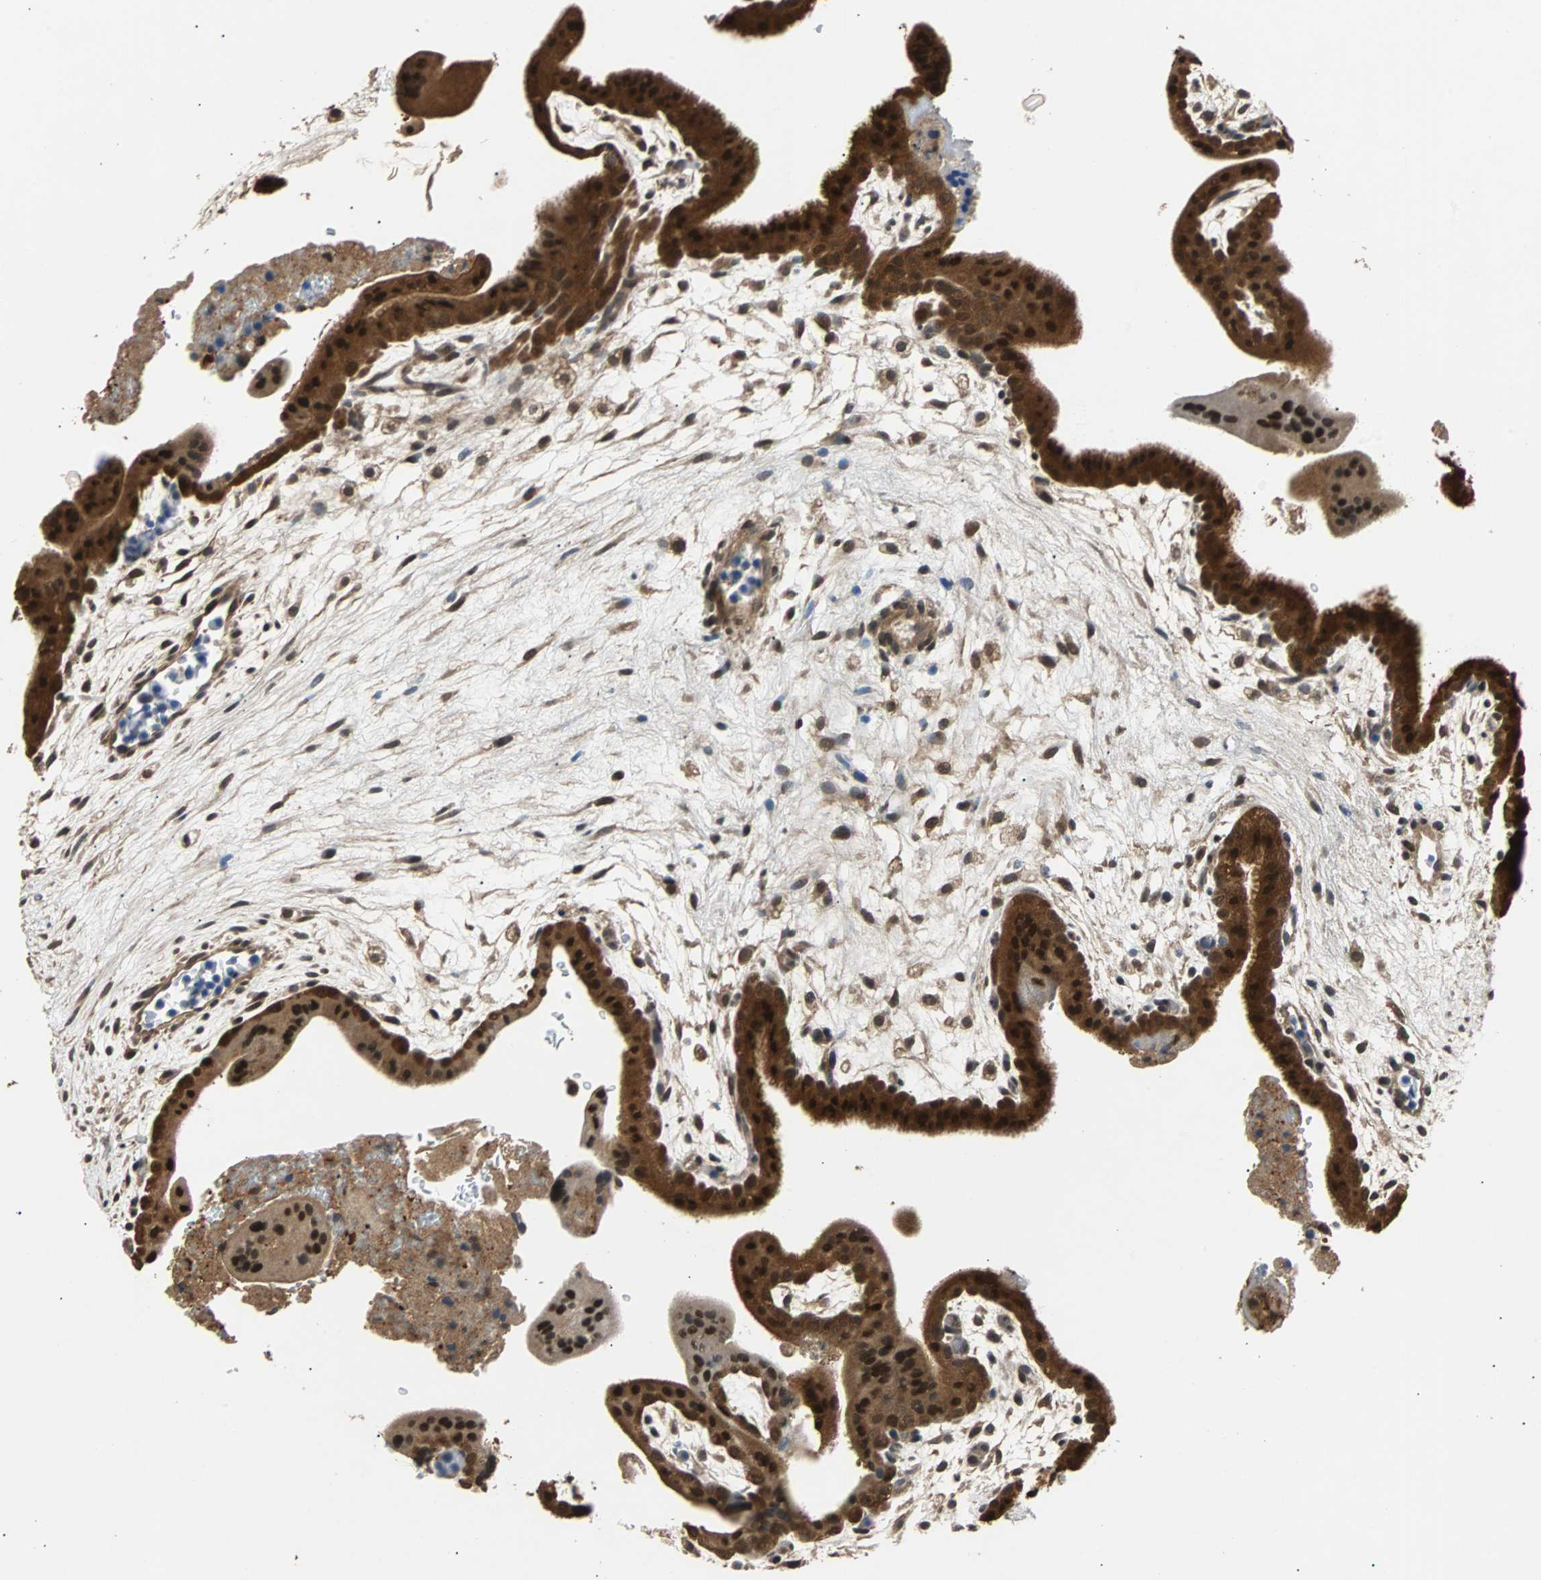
{"staining": {"intensity": "strong", "quantity": ">75%", "location": "cytoplasmic/membranous,nuclear"}, "tissue": "placenta", "cell_type": "Decidual cells", "image_type": "normal", "snomed": [{"axis": "morphology", "description": "Normal tissue, NOS"}, {"axis": "topography", "description": "Placenta"}], "caption": "Approximately >75% of decidual cells in normal human placenta reveal strong cytoplasmic/membranous,nuclear protein expression as visualized by brown immunohistochemical staining.", "gene": "PRDX6", "patient": {"sex": "female", "age": 35}}